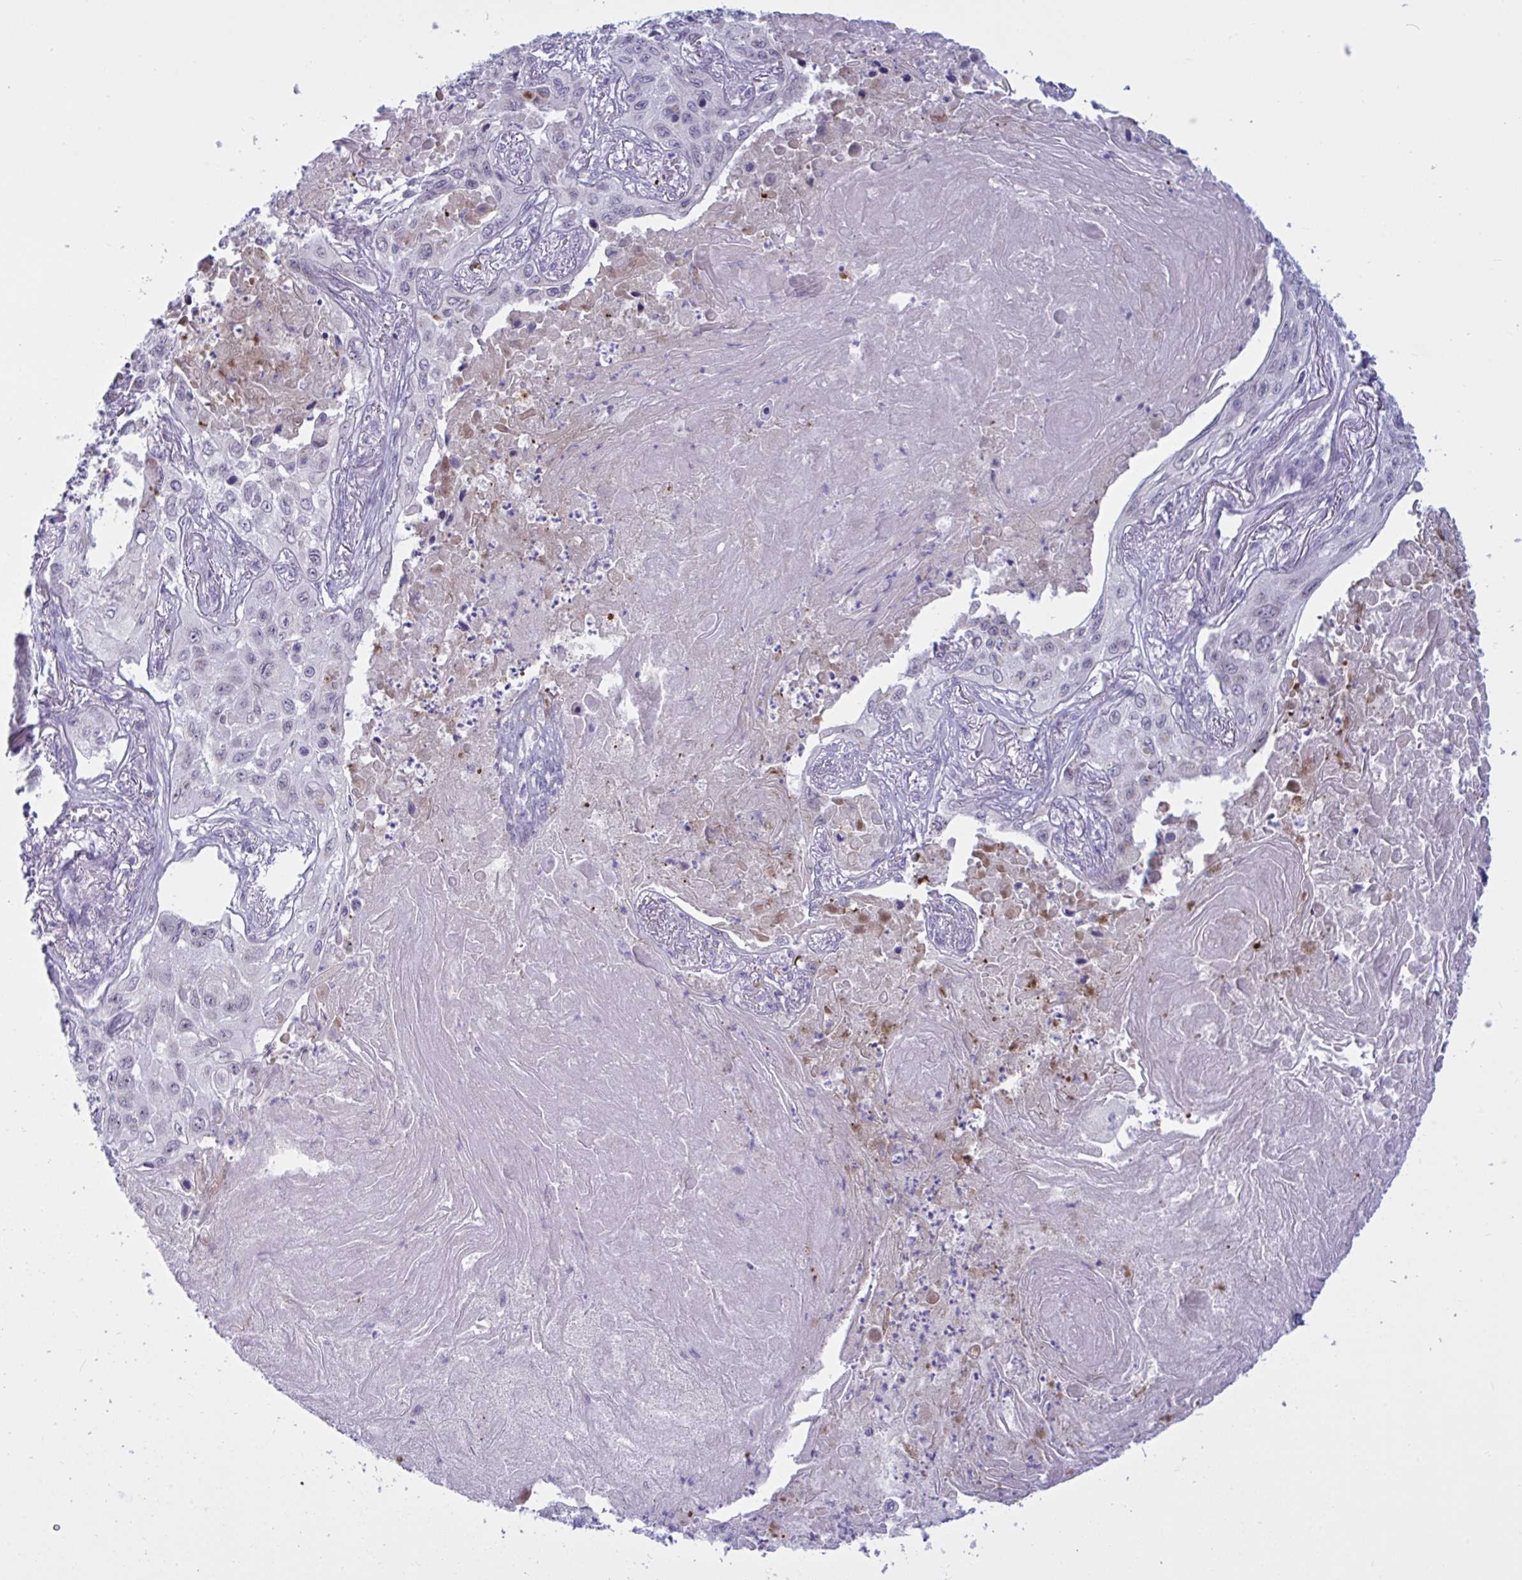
{"staining": {"intensity": "negative", "quantity": "none", "location": "none"}, "tissue": "lung cancer", "cell_type": "Tumor cells", "image_type": "cancer", "snomed": [{"axis": "morphology", "description": "Squamous cell carcinoma, NOS"}, {"axis": "topography", "description": "Lung"}], "caption": "High power microscopy image of an immunohistochemistry (IHC) histopathology image of lung cancer (squamous cell carcinoma), revealing no significant positivity in tumor cells.", "gene": "DOCK11", "patient": {"sex": "male", "age": 75}}